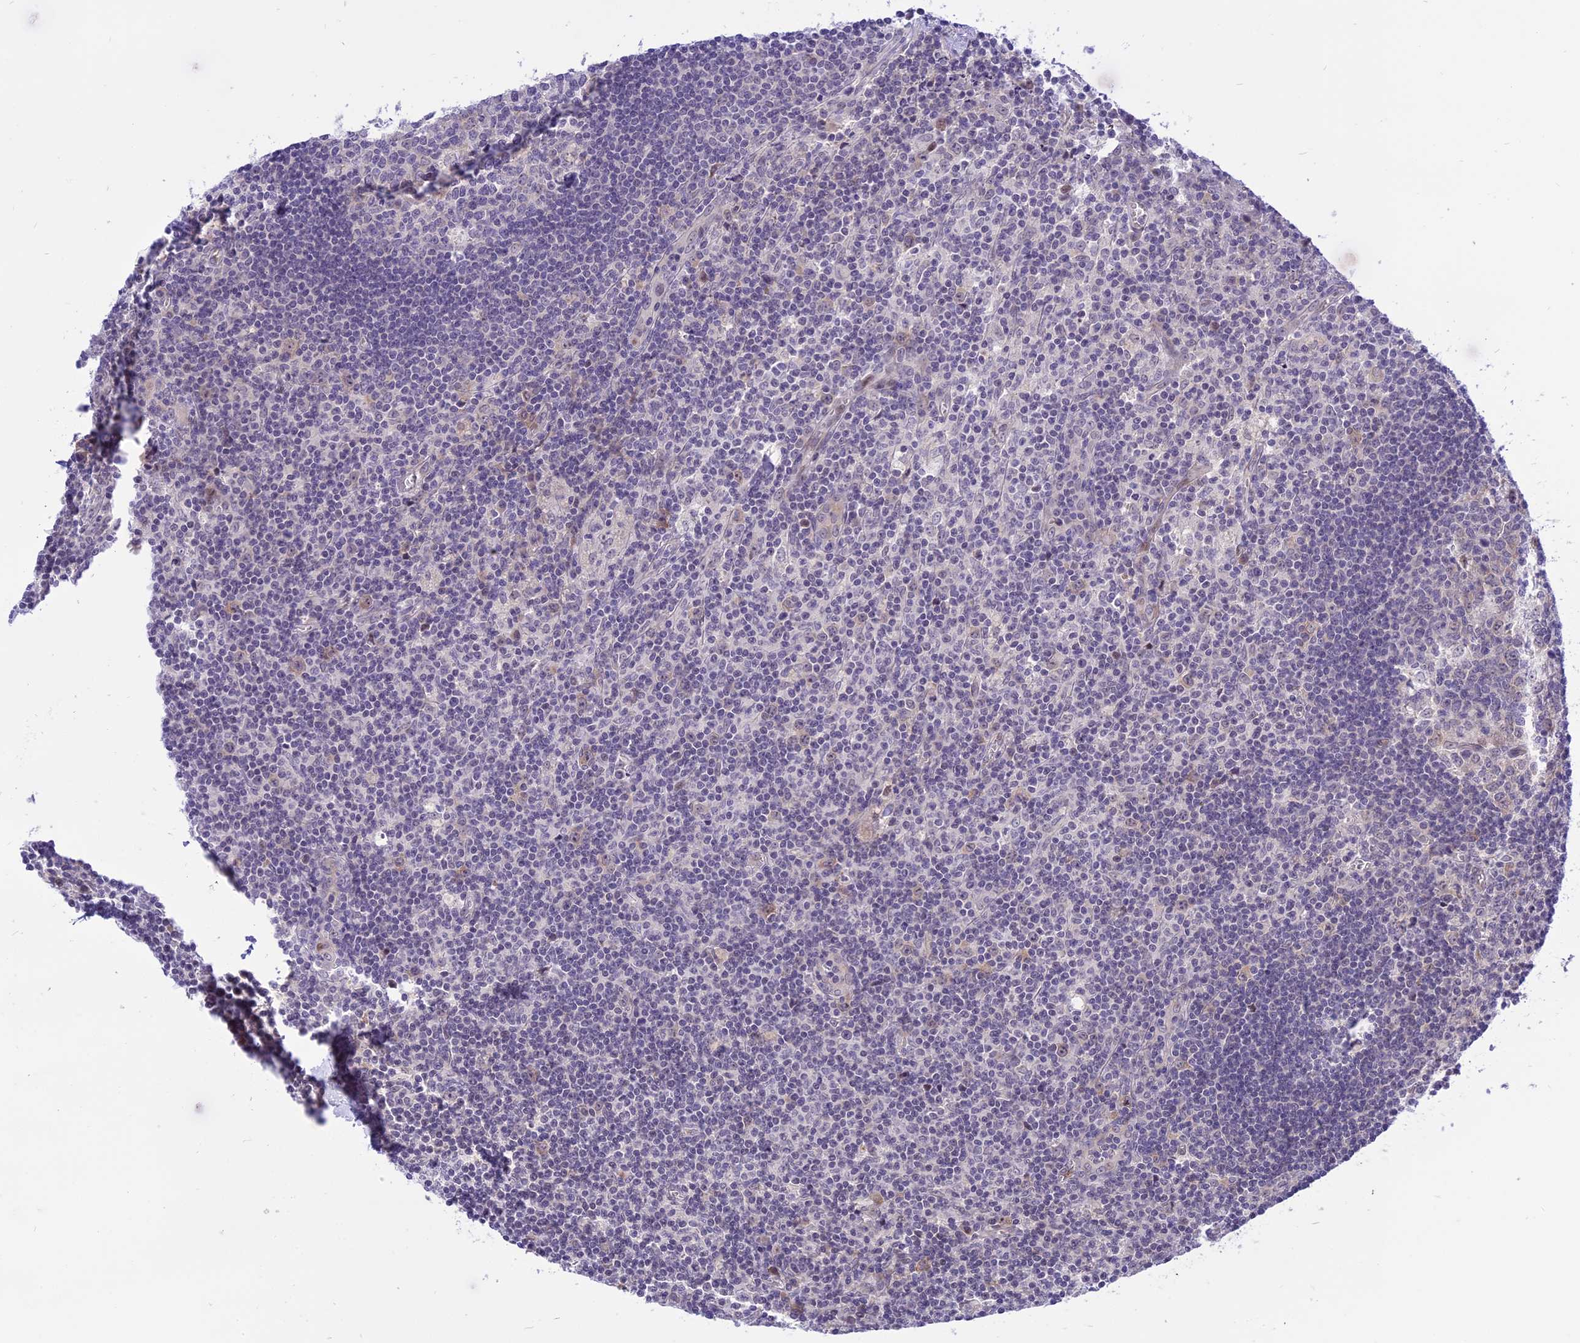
{"staining": {"intensity": "weak", "quantity": "25%-75%", "location": "nuclear"}, "tissue": "lymph node", "cell_type": "Germinal center cells", "image_type": "normal", "snomed": [{"axis": "morphology", "description": "Normal tissue, NOS"}, {"axis": "topography", "description": "Lymph node"}], "caption": "A brown stain labels weak nuclear positivity of a protein in germinal center cells of benign lymph node. (IHC, brightfield microscopy, high magnification).", "gene": "ZNF837", "patient": {"sex": "male", "age": 58}}